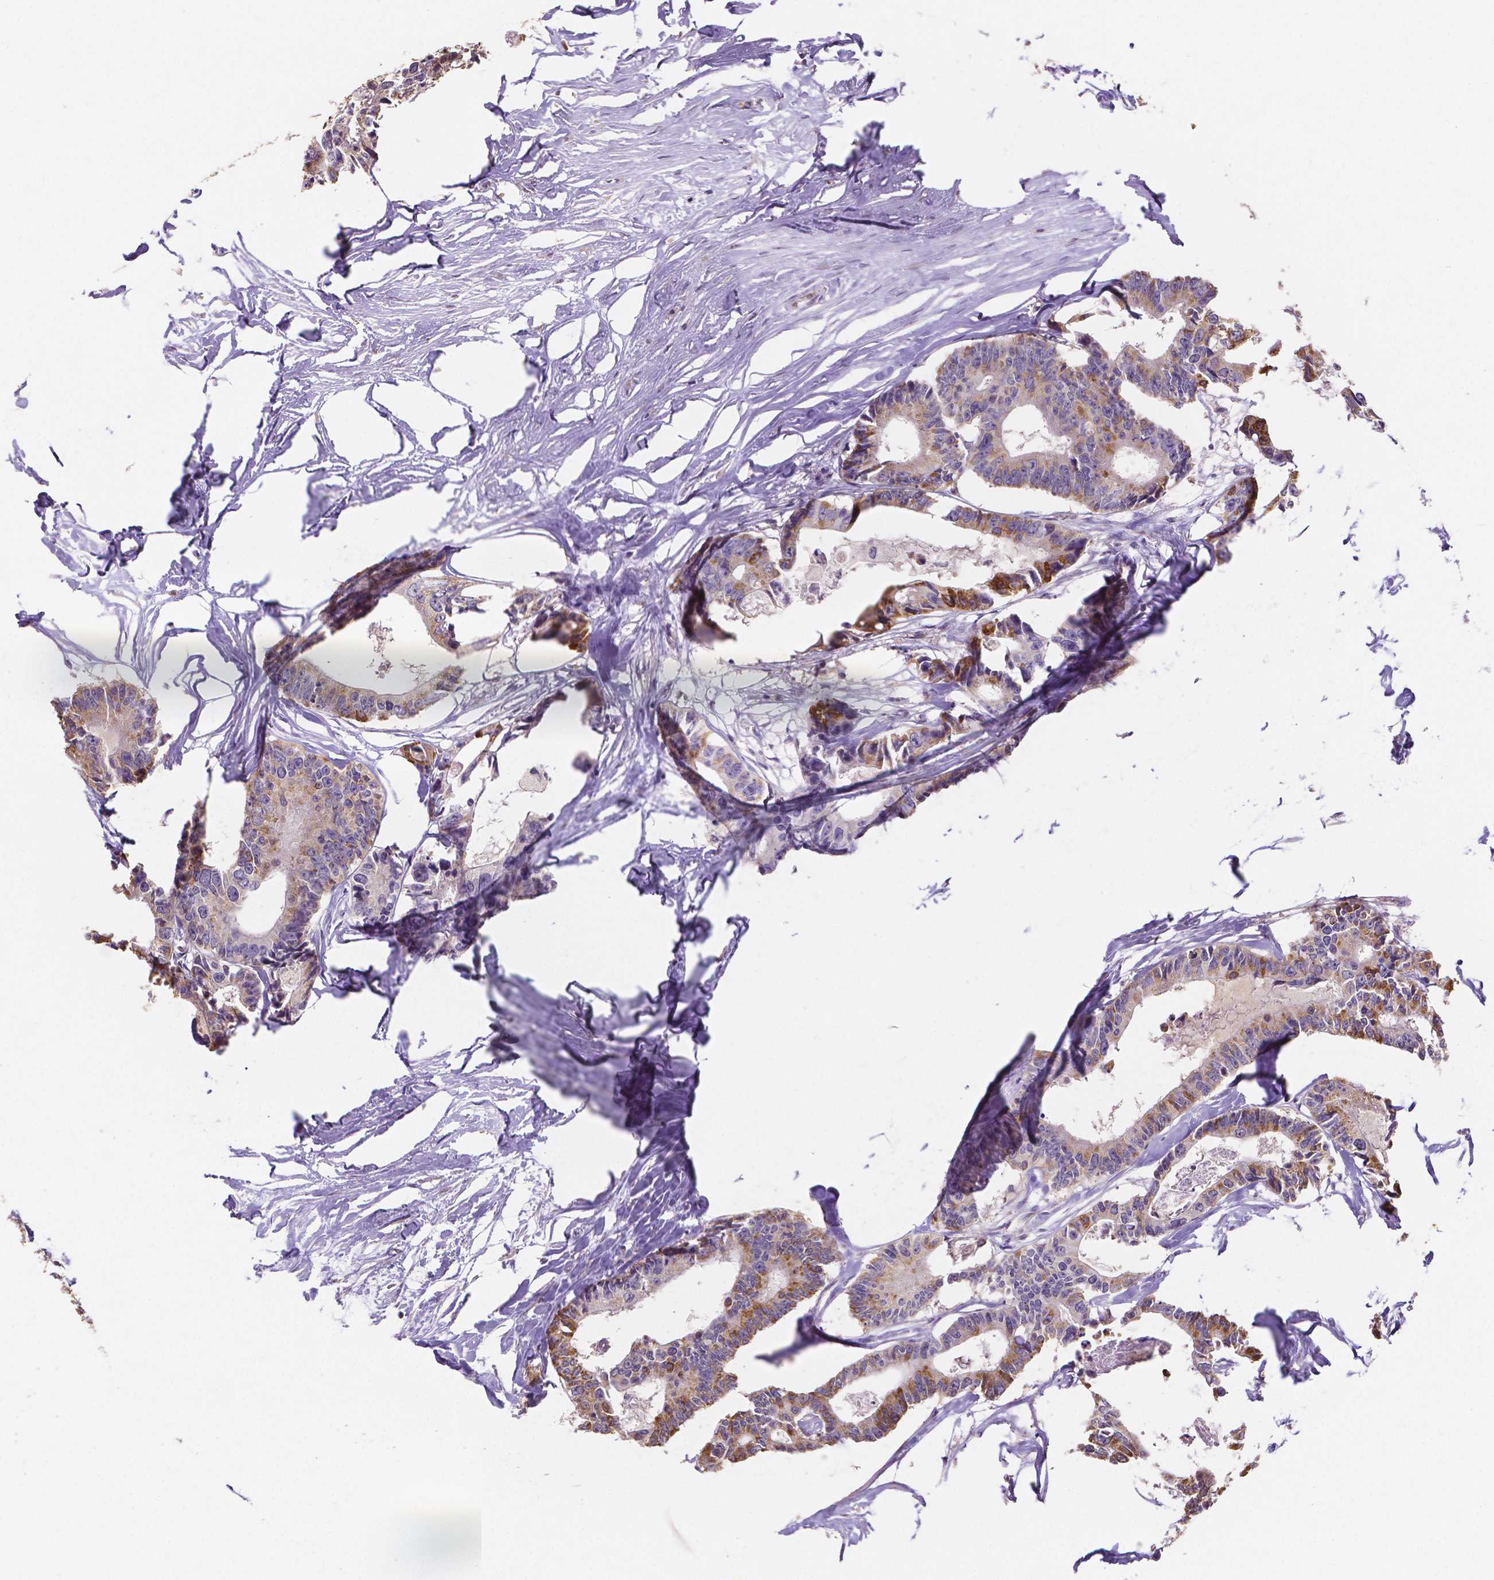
{"staining": {"intensity": "moderate", "quantity": "25%-75%", "location": "cytoplasmic/membranous"}, "tissue": "colorectal cancer", "cell_type": "Tumor cells", "image_type": "cancer", "snomed": [{"axis": "morphology", "description": "Adenocarcinoma, NOS"}, {"axis": "topography", "description": "Rectum"}], "caption": "Protein staining of adenocarcinoma (colorectal) tissue displays moderate cytoplasmic/membranous staining in about 25%-75% of tumor cells.", "gene": "ELAVL2", "patient": {"sex": "male", "age": 57}}